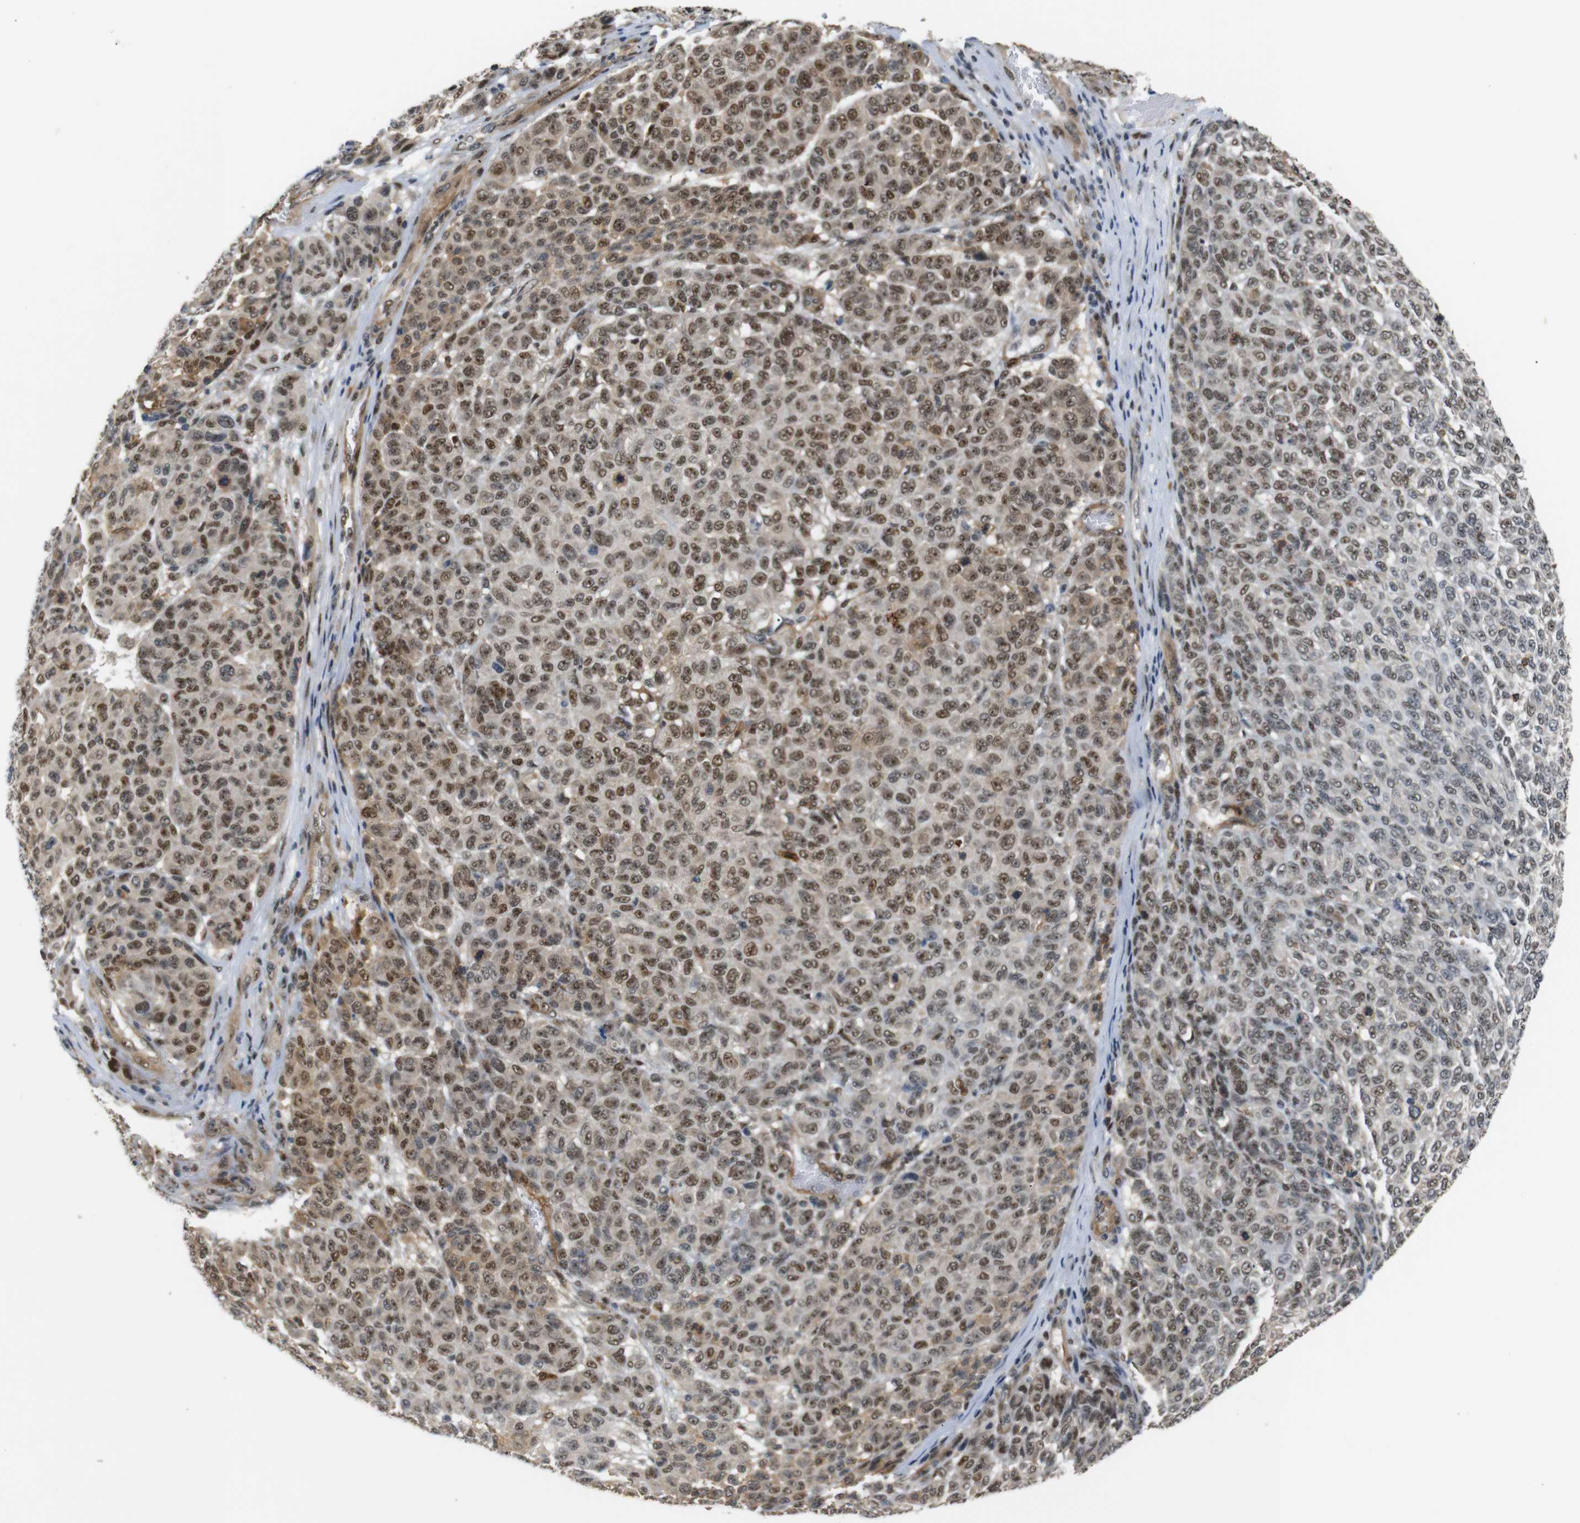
{"staining": {"intensity": "moderate", "quantity": "25%-75%", "location": "nuclear"}, "tissue": "melanoma", "cell_type": "Tumor cells", "image_type": "cancer", "snomed": [{"axis": "morphology", "description": "Malignant melanoma, NOS"}, {"axis": "topography", "description": "Skin"}], "caption": "Protein staining demonstrates moderate nuclear expression in approximately 25%-75% of tumor cells in melanoma. (brown staining indicates protein expression, while blue staining denotes nuclei).", "gene": "PARN", "patient": {"sex": "male", "age": 59}}